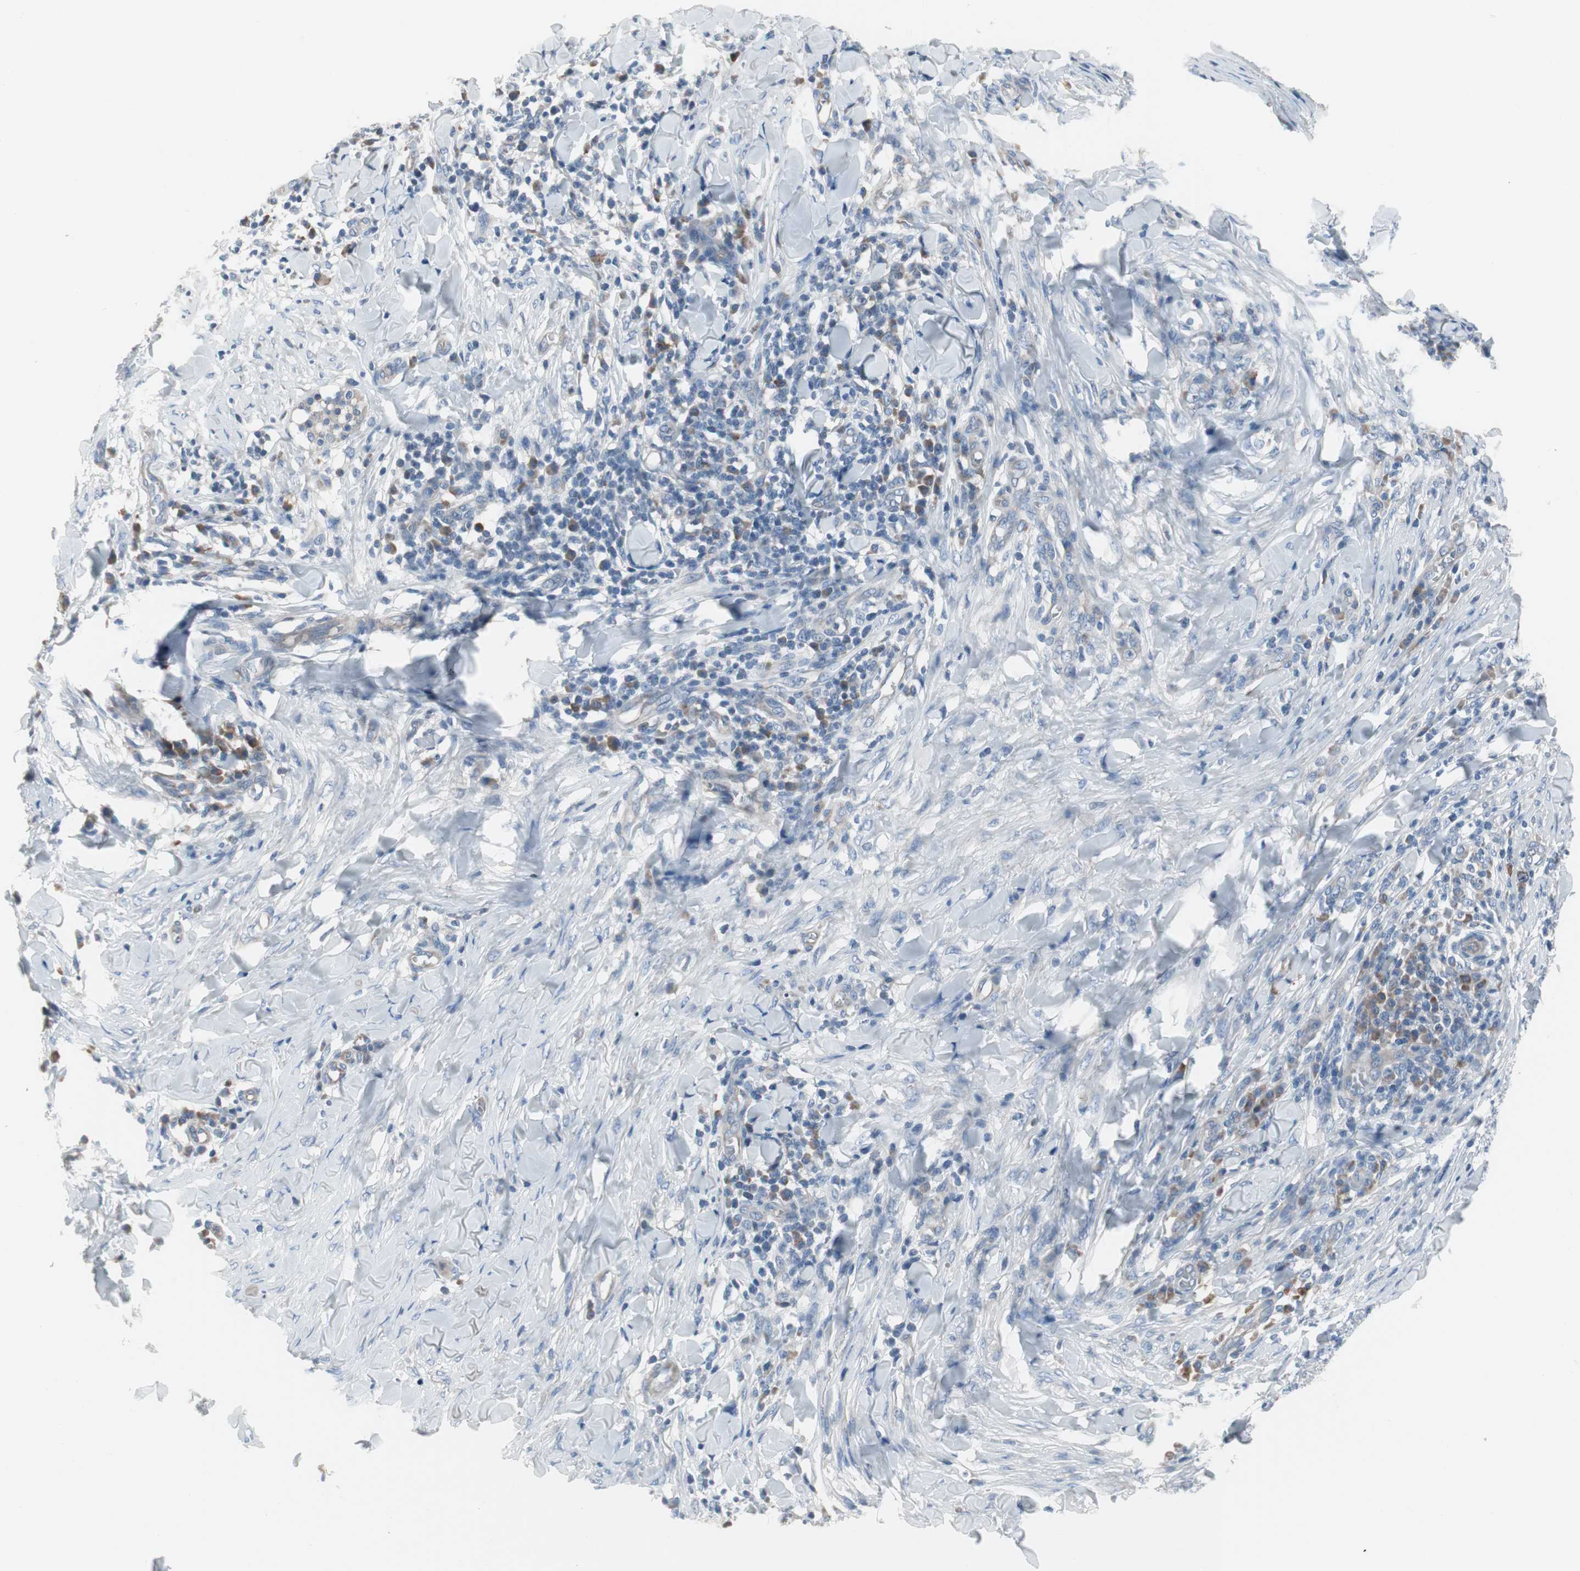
{"staining": {"intensity": "negative", "quantity": "none", "location": "none"}, "tissue": "skin cancer", "cell_type": "Tumor cells", "image_type": "cancer", "snomed": [{"axis": "morphology", "description": "Squamous cell carcinoma, NOS"}, {"axis": "topography", "description": "Skin"}], "caption": "Skin squamous cell carcinoma stained for a protein using IHC displays no staining tumor cells.", "gene": "PIGR", "patient": {"sex": "male", "age": 24}}